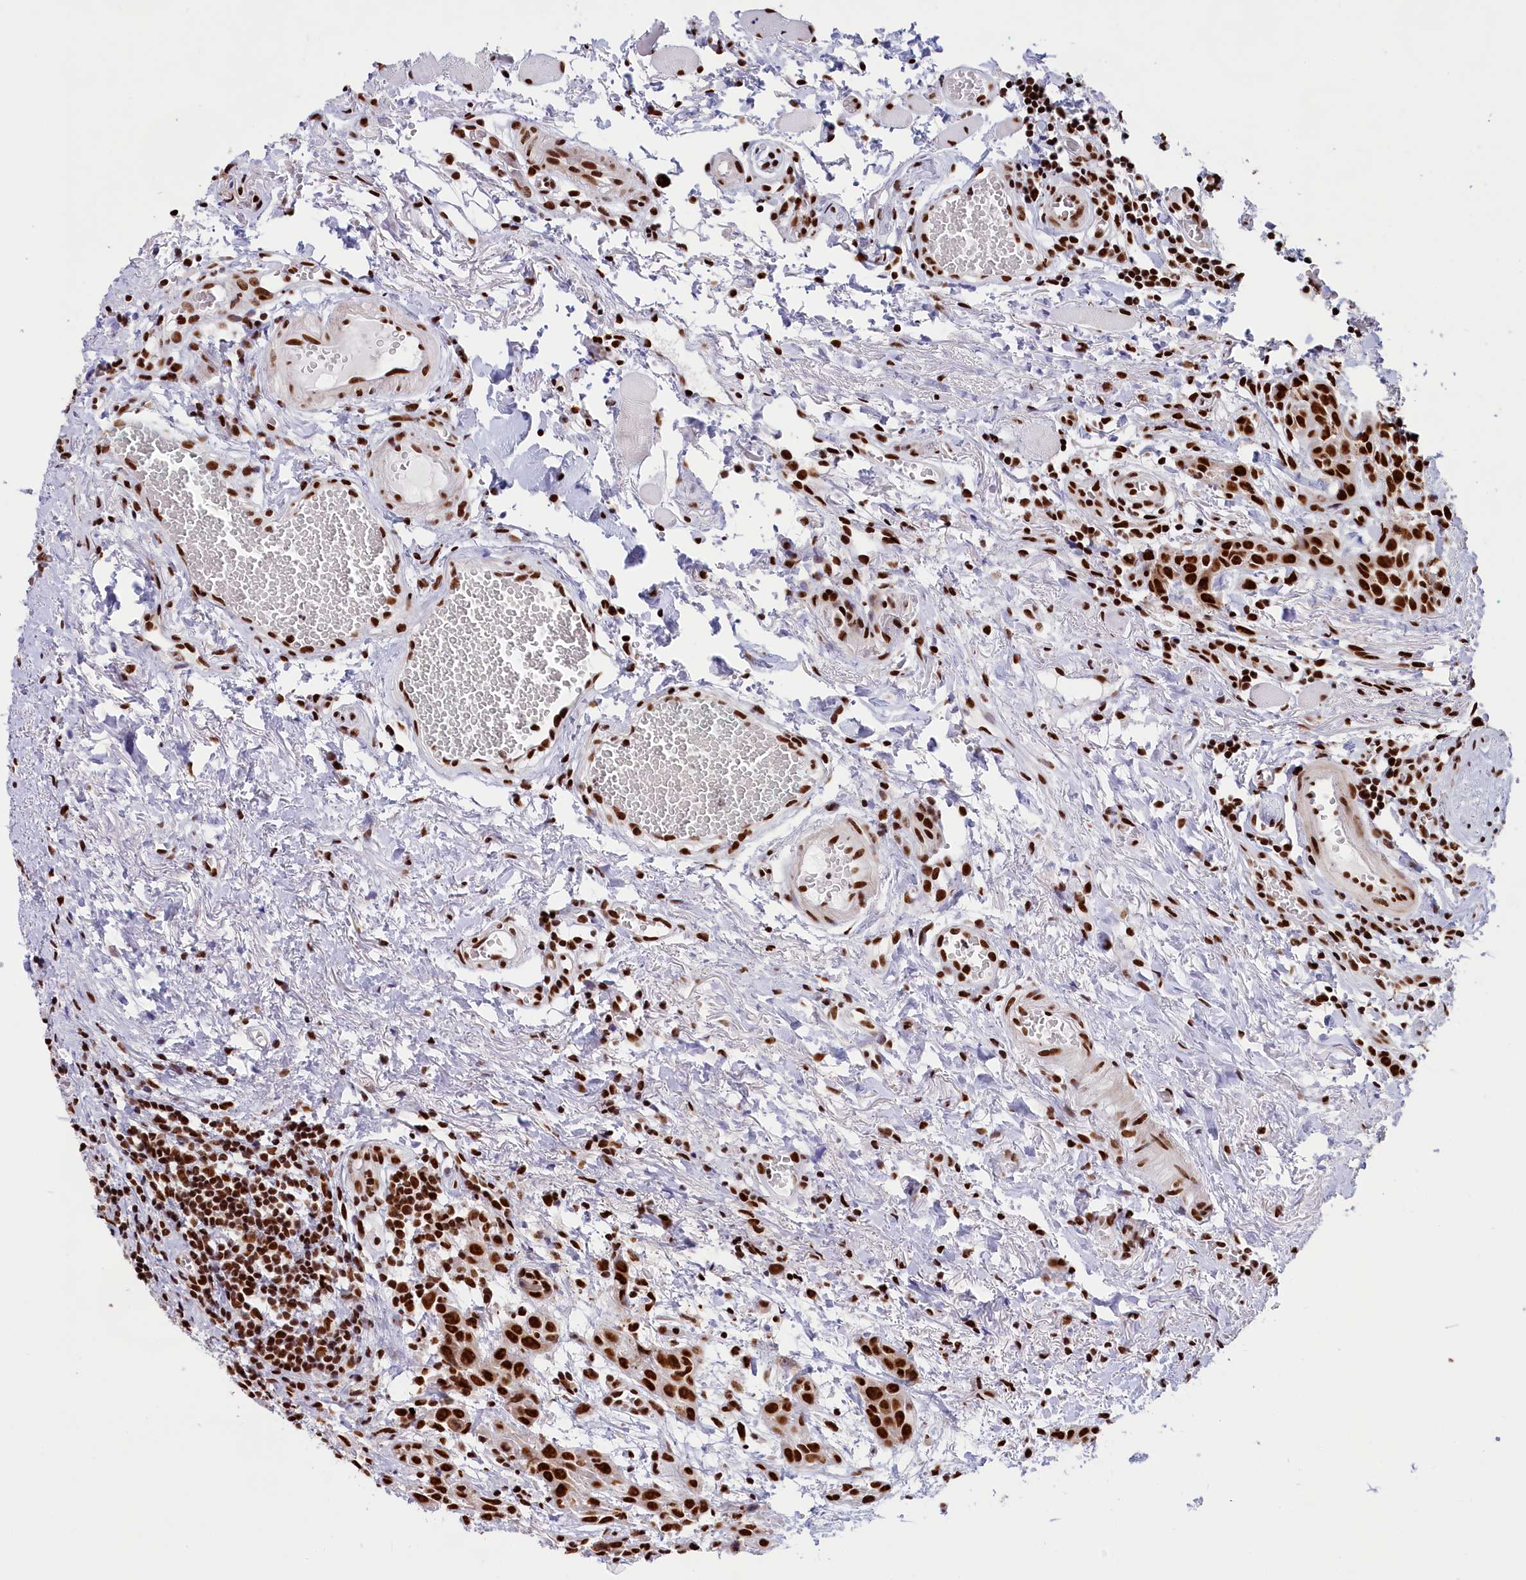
{"staining": {"intensity": "strong", "quantity": ">75%", "location": "nuclear"}, "tissue": "head and neck cancer", "cell_type": "Tumor cells", "image_type": "cancer", "snomed": [{"axis": "morphology", "description": "Squamous cell carcinoma, NOS"}, {"axis": "topography", "description": "Oral tissue"}, {"axis": "topography", "description": "Head-Neck"}], "caption": "About >75% of tumor cells in squamous cell carcinoma (head and neck) demonstrate strong nuclear protein staining as visualized by brown immunohistochemical staining.", "gene": "SNRNP70", "patient": {"sex": "female", "age": 50}}